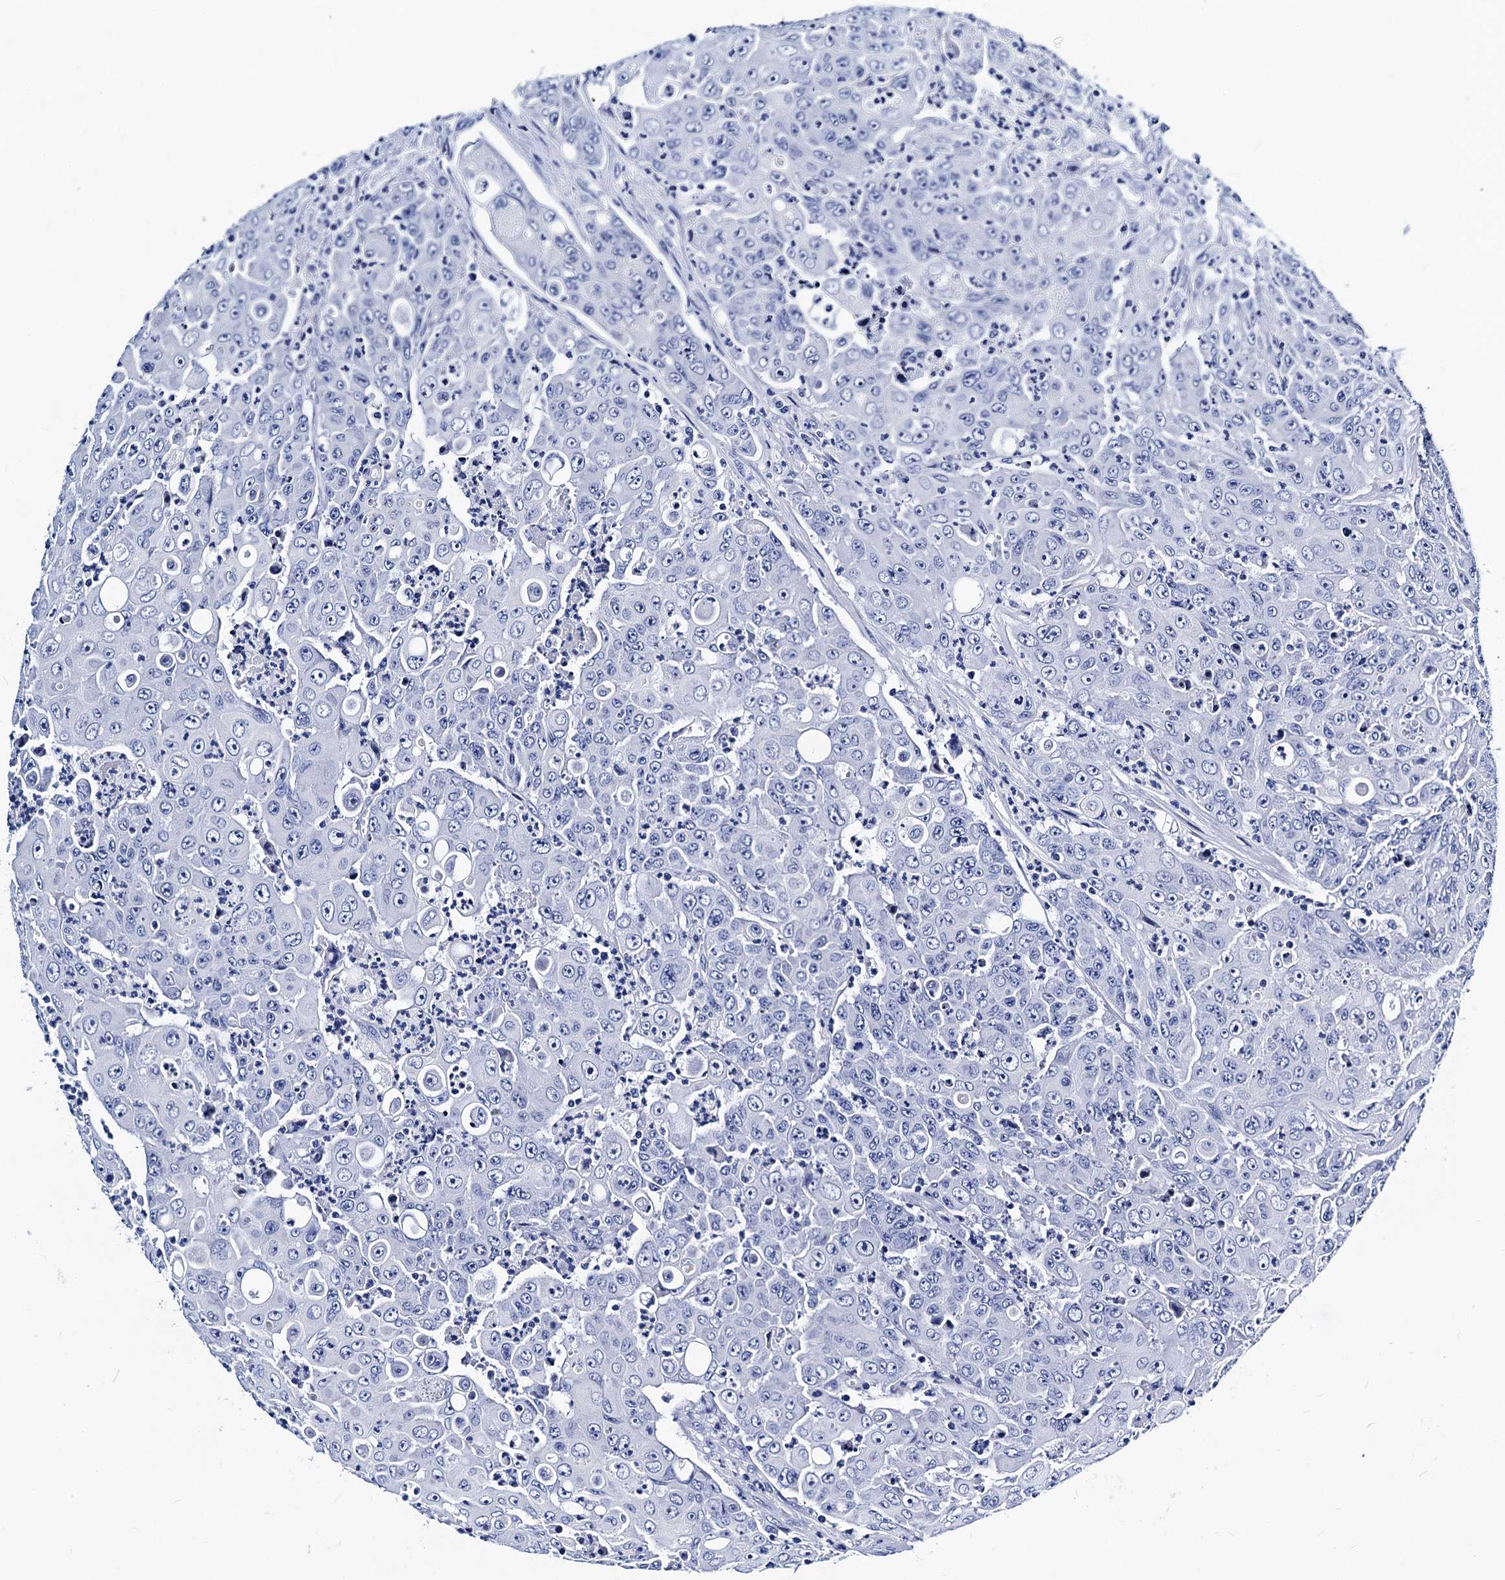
{"staining": {"intensity": "negative", "quantity": "none", "location": "none"}, "tissue": "colorectal cancer", "cell_type": "Tumor cells", "image_type": "cancer", "snomed": [{"axis": "morphology", "description": "Adenocarcinoma, NOS"}, {"axis": "topography", "description": "Colon"}], "caption": "Immunohistochemistry (IHC) photomicrograph of neoplastic tissue: human colorectal cancer stained with DAB exhibits no significant protein expression in tumor cells.", "gene": "MYBPC3", "patient": {"sex": "male", "age": 51}}